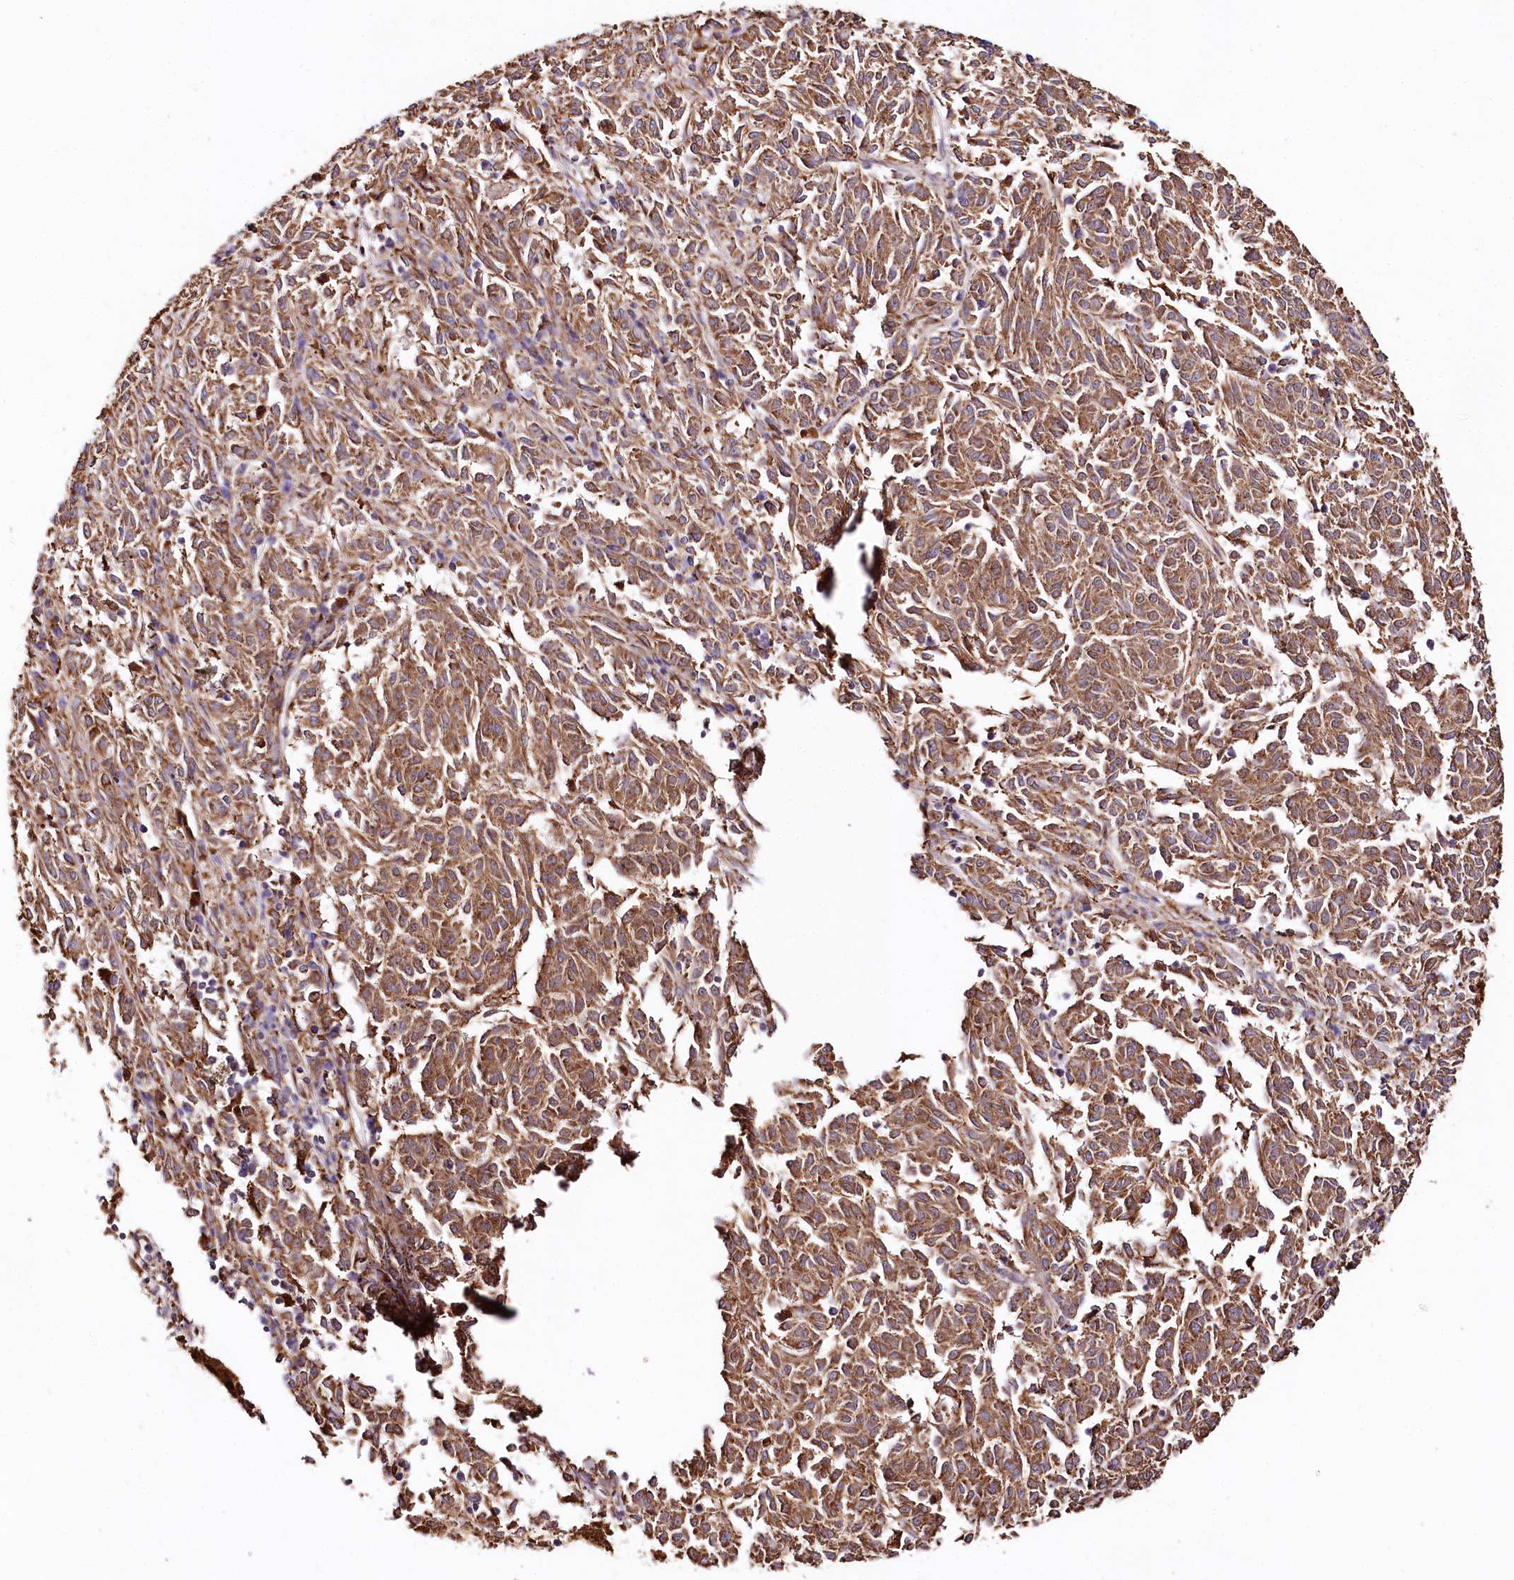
{"staining": {"intensity": "strong", "quantity": ">75%", "location": "cytoplasmic/membranous"}, "tissue": "melanoma", "cell_type": "Tumor cells", "image_type": "cancer", "snomed": [{"axis": "morphology", "description": "Malignant melanoma, NOS"}, {"axis": "topography", "description": "Skin"}], "caption": "The histopathology image demonstrates staining of melanoma, revealing strong cytoplasmic/membranous protein staining (brown color) within tumor cells. The staining is performed using DAB brown chromogen to label protein expression. The nuclei are counter-stained blue using hematoxylin.", "gene": "VEGFA", "patient": {"sex": "female", "age": 72}}